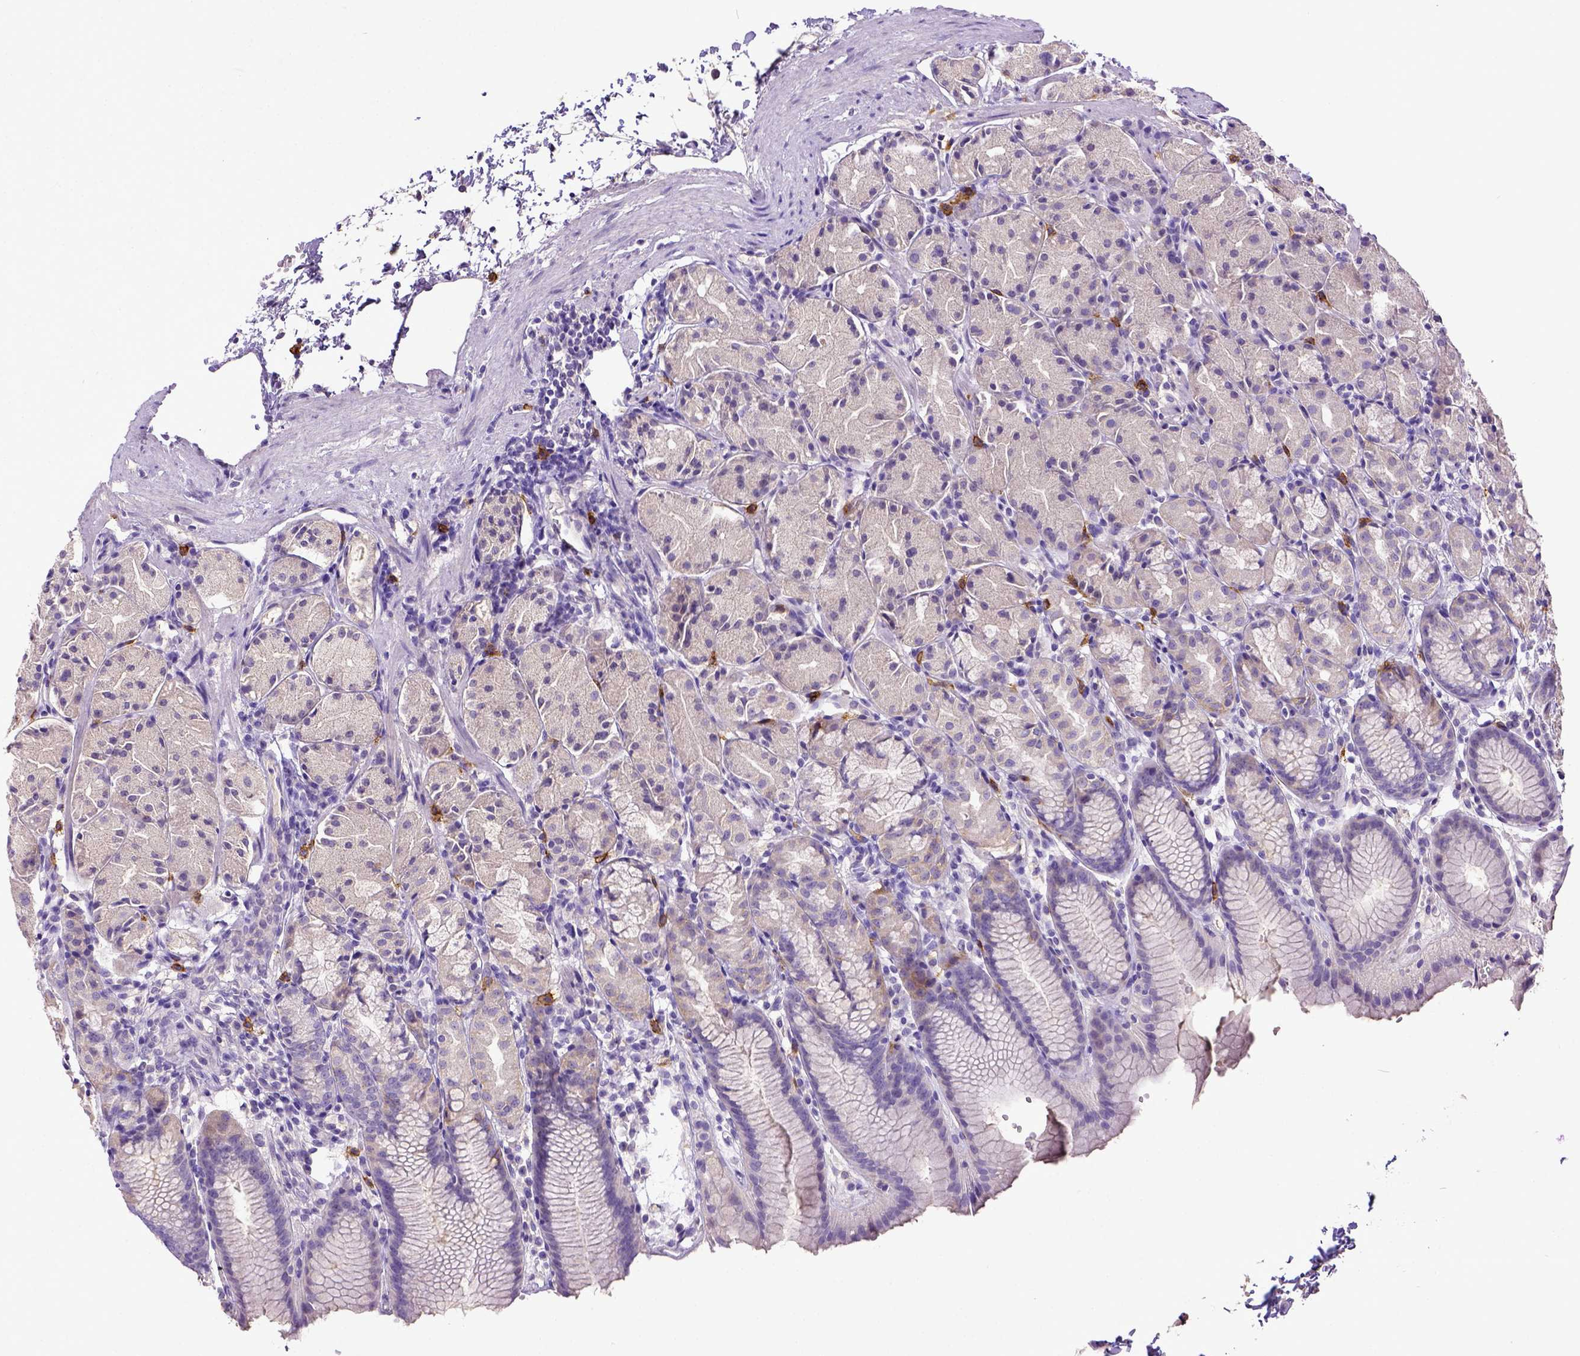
{"staining": {"intensity": "negative", "quantity": "none", "location": "none"}, "tissue": "stomach", "cell_type": "Glandular cells", "image_type": "normal", "snomed": [{"axis": "morphology", "description": "Normal tissue, NOS"}, {"axis": "topography", "description": "Stomach, upper"}], "caption": "The immunohistochemistry image has no significant staining in glandular cells of stomach.", "gene": "KIT", "patient": {"sex": "male", "age": 47}}